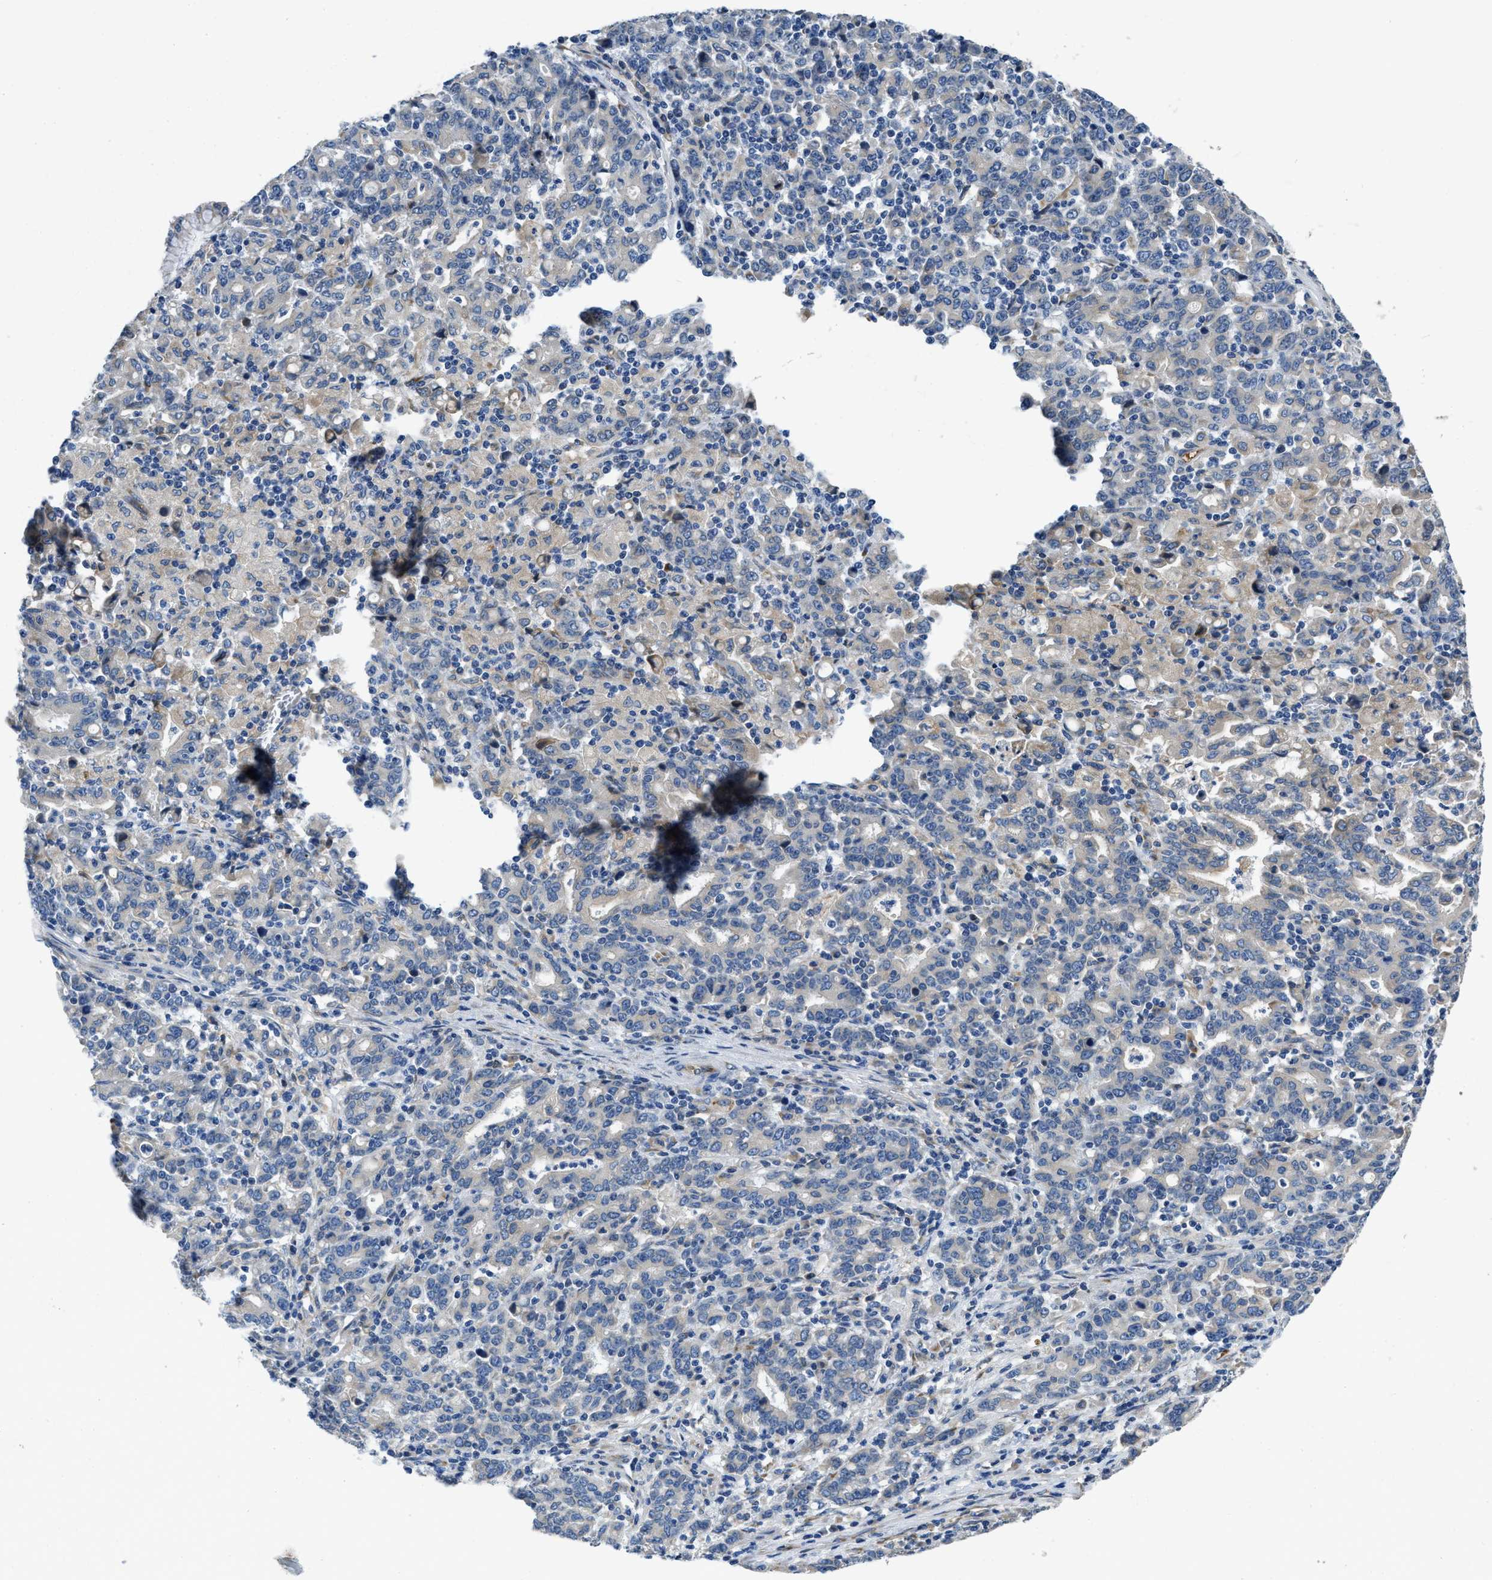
{"staining": {"intensity": "negative", "quantity": "none", "location": "none"}, "tissue": "stomach cancer", "cell_type": "Tumor cells", "image_type": "cancer", "snomed": [{"axis": "morphology", "description": "Adenocarcinoma, NOS"}, {"axis": "topography", "description": "Stomach, upper"}], "caption": "Immunohistochemistry histopathology image of human stomach adenocarcinoma stained for a protein (brown), which reveals no positivity in tumor cells. (DAB (3,3'-diaminobenzidine) immunohistochemistry visualized using brightfield microscopy, high magnification).", "gene": "GGCX", "patient": {"sex": "male", "age": 69}}